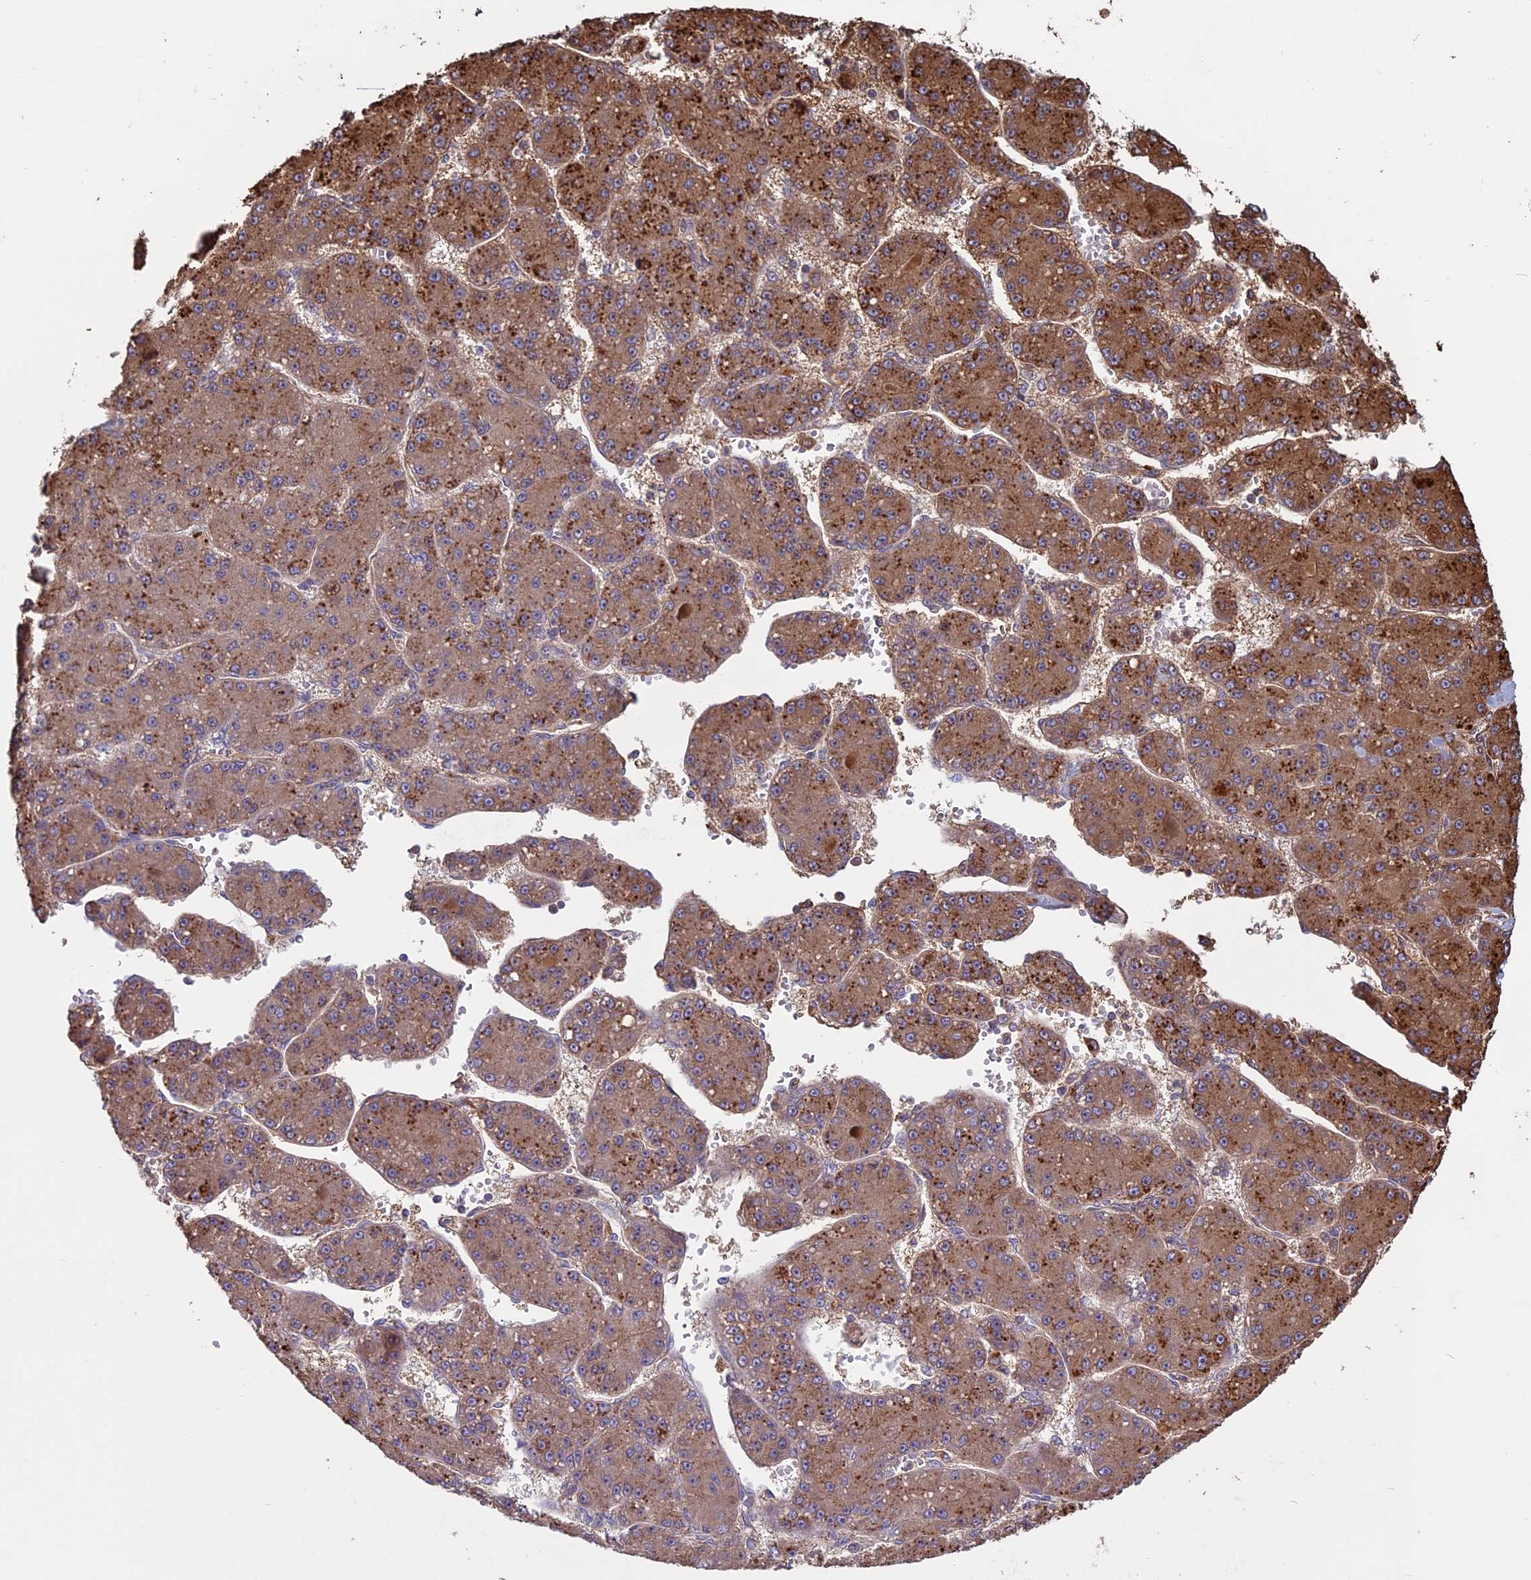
{"staining": {"intensity": "moderate", "quantity": ">75%", "location": "cytoplasmic/membranous"}, "tissue": "liver cancer", "cell_type": "Tumor cells", "image_type": "cancer", "snomed": [{"axis": "morphology", "description": "Carcinoma, Hepatocellular, NOS"}, {"axis": "topography", "description": "Liver"}], "caption": "Tumor cells show moderate cytoplasmic/membranous positivity in approximately >75% of cells in liver hepatocellular carcinoma.", "gene": "VWA3A", "patient": {"sex": "male", "age": 67}}